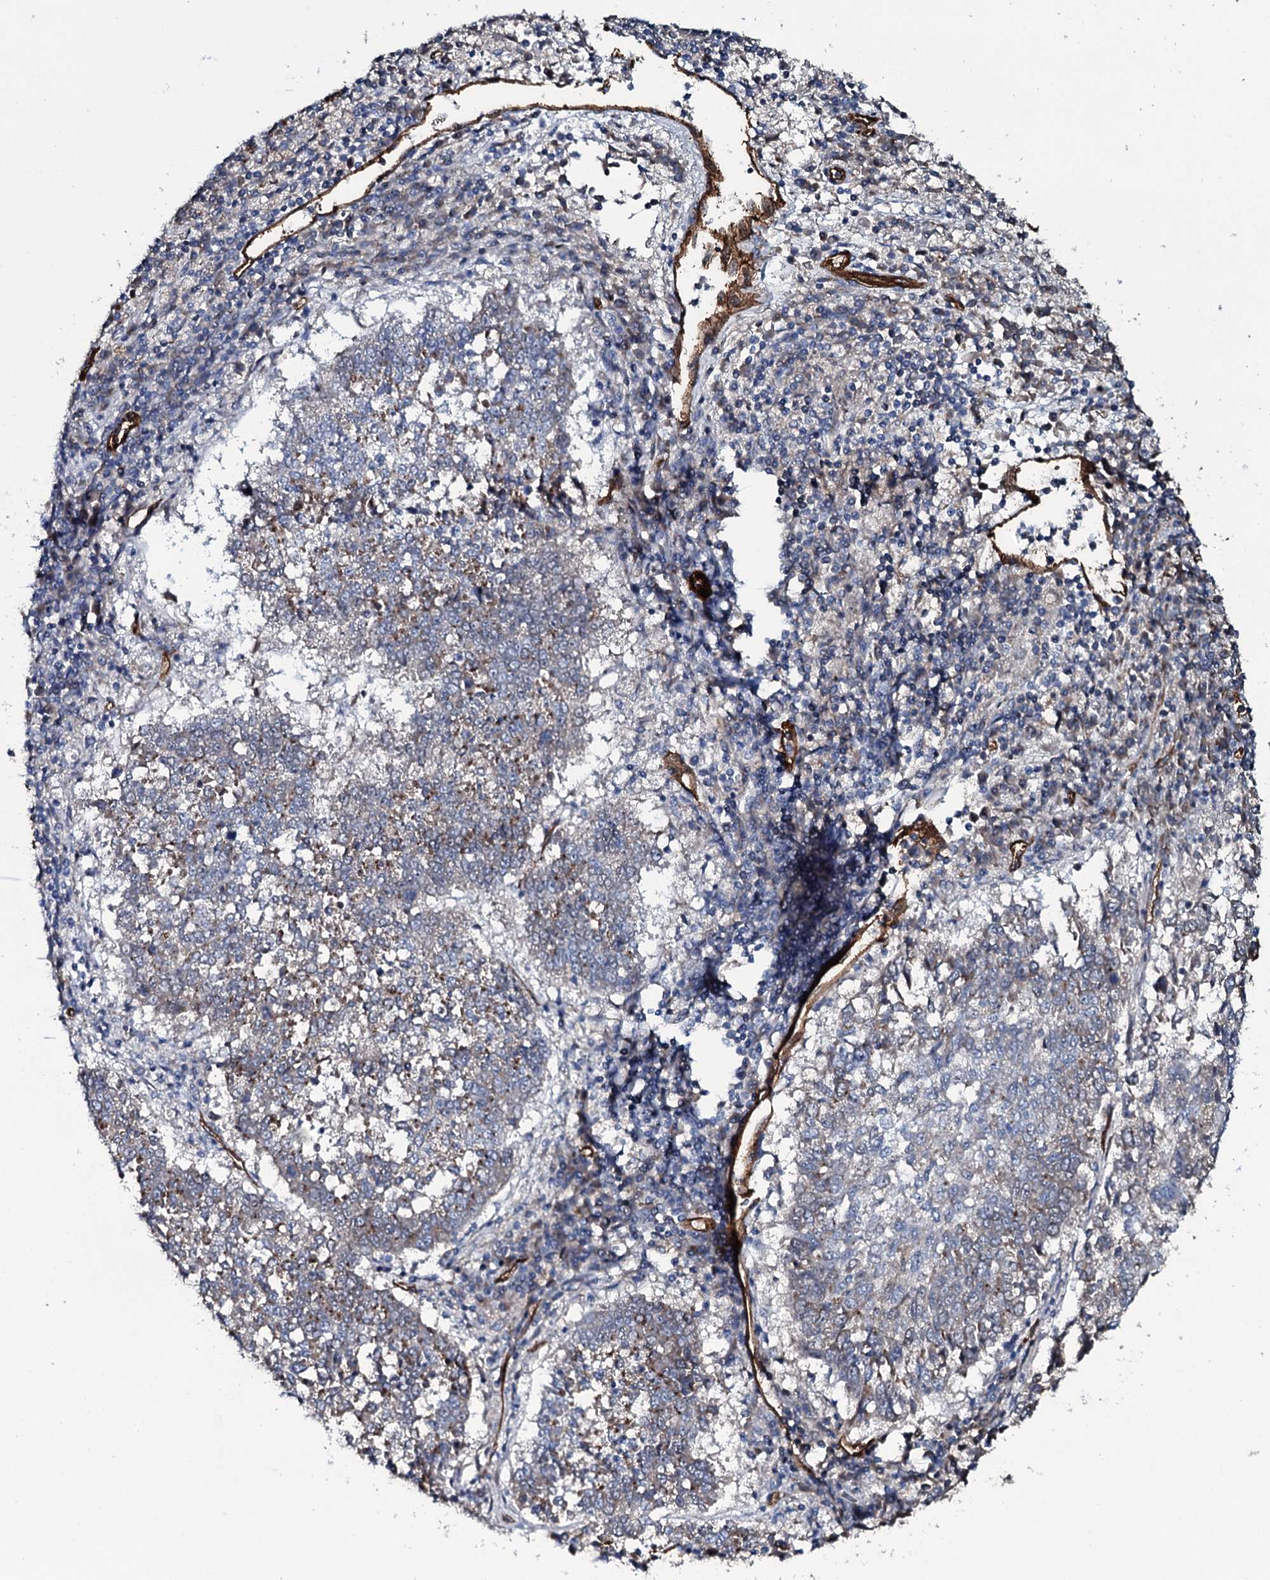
{"staining": {"intensity": "weak", "quantity": "25%-75%", "location": "cytoplasmic/membranous"}, "tissue": "lung cancer", "cell_type": "Tumor cells", "image_type": "cancer", "snomed": [{"axis": "morphology", "description": "Squamous cell carcinoma, NOS"}, {"axis": "topography", "description": "Lung"}], "caption": "Immunohistochemistry photomicrograph of lung cancer stained for a protein (brown), which exhibits low levels of weak cytoplasmic/membranous positivity in approximately 25%-75% of tumor cells.", "gene": "CLEC14A", "patient": {"sex": "male", "age": 73}}